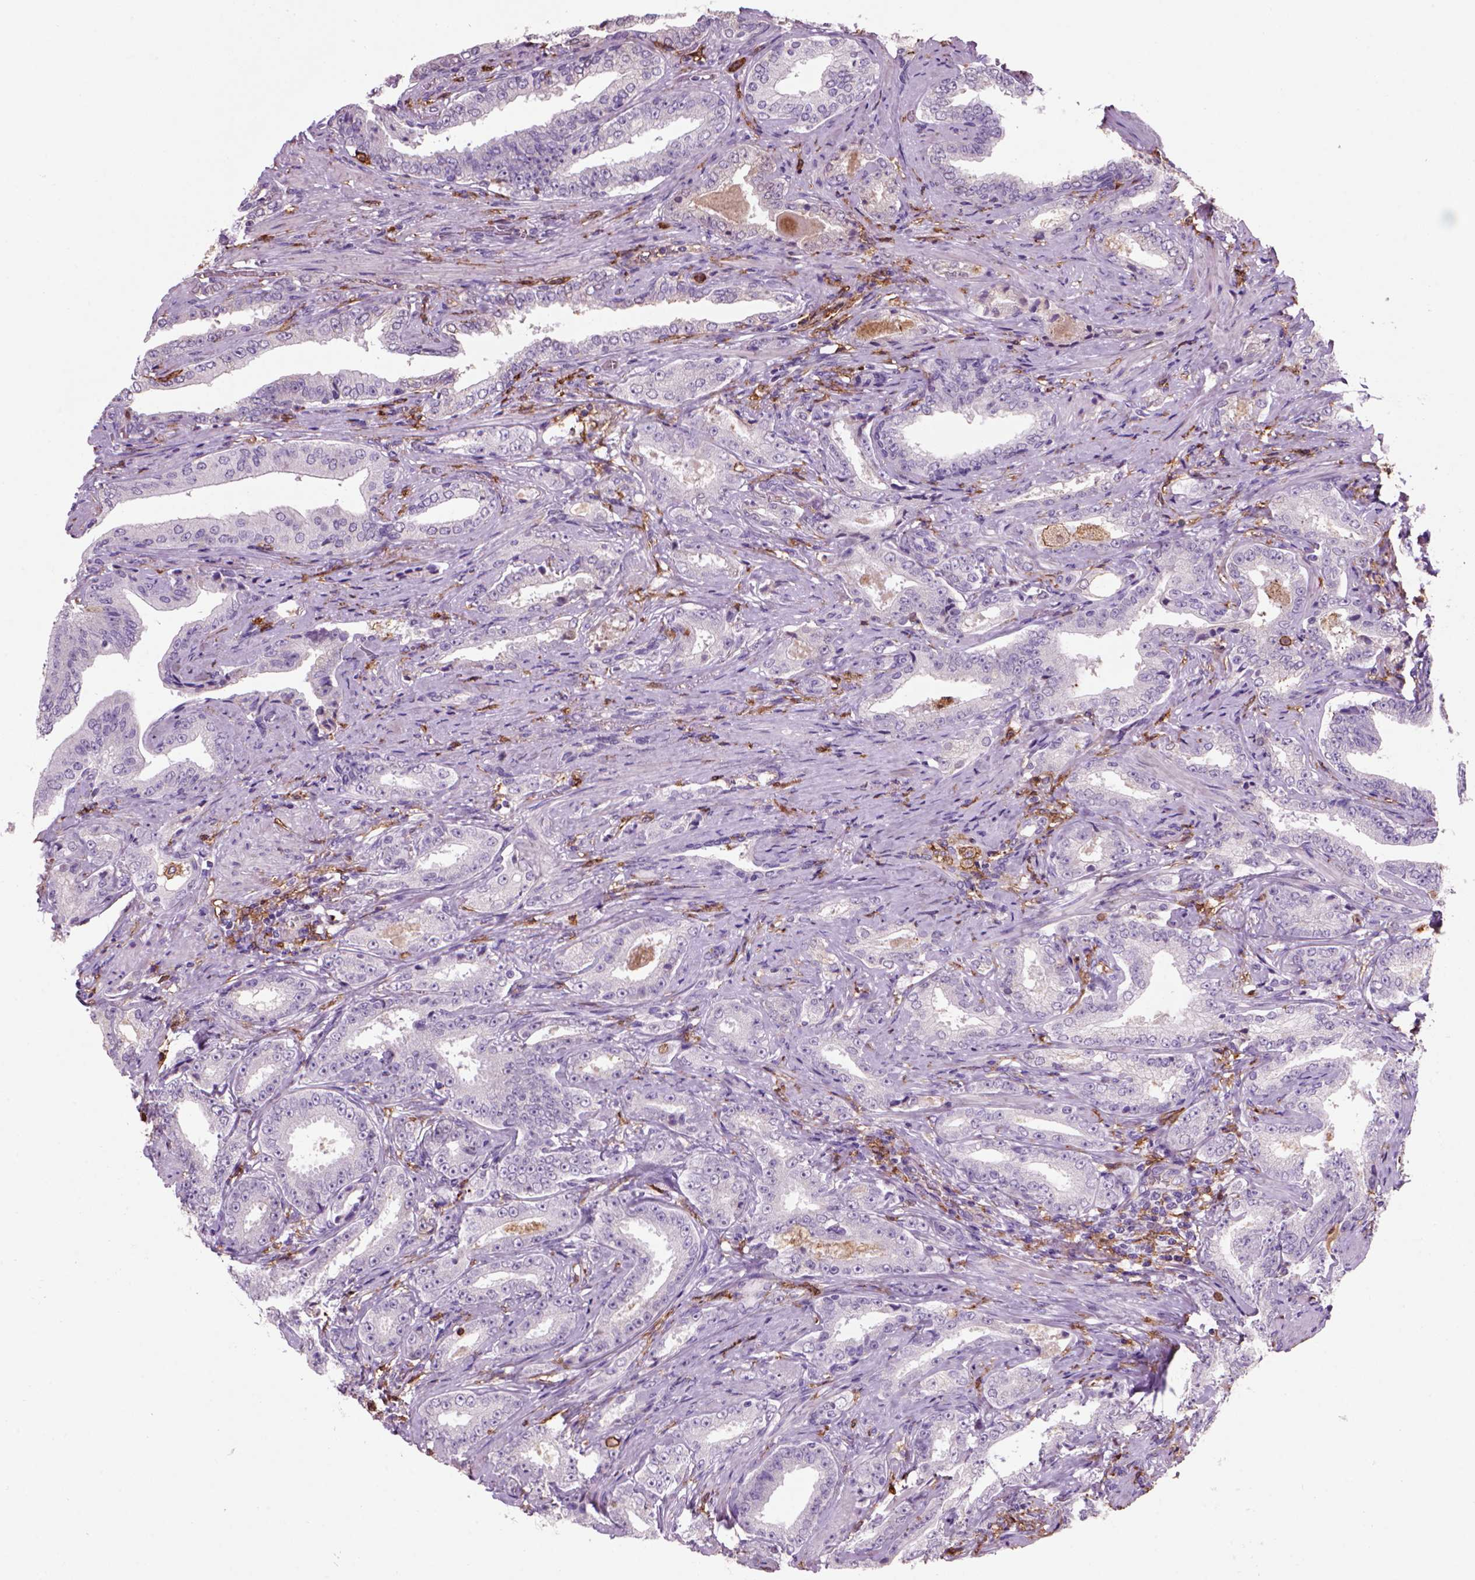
{"staining": {"intensity": "negative", "quantity": "none", "location": "none"}, "tissue": "prostate cancer", "cell_type": "Tumor cells", "image_type": "cancer", "snomed": [{"axis": "morphology", "description": "Adenocarcinoma, Low grade"}, {"axis": "topography", "description": "Prostate and seminal vesicle, NOS"}], "caption": "This is an immunohistochemistry micrograph of prostate cancer (low-grade adenocarcinoma). There is no expression in tumor cells.", "gene": "CD14", "patient": {"sex": "male", "age": 61}}